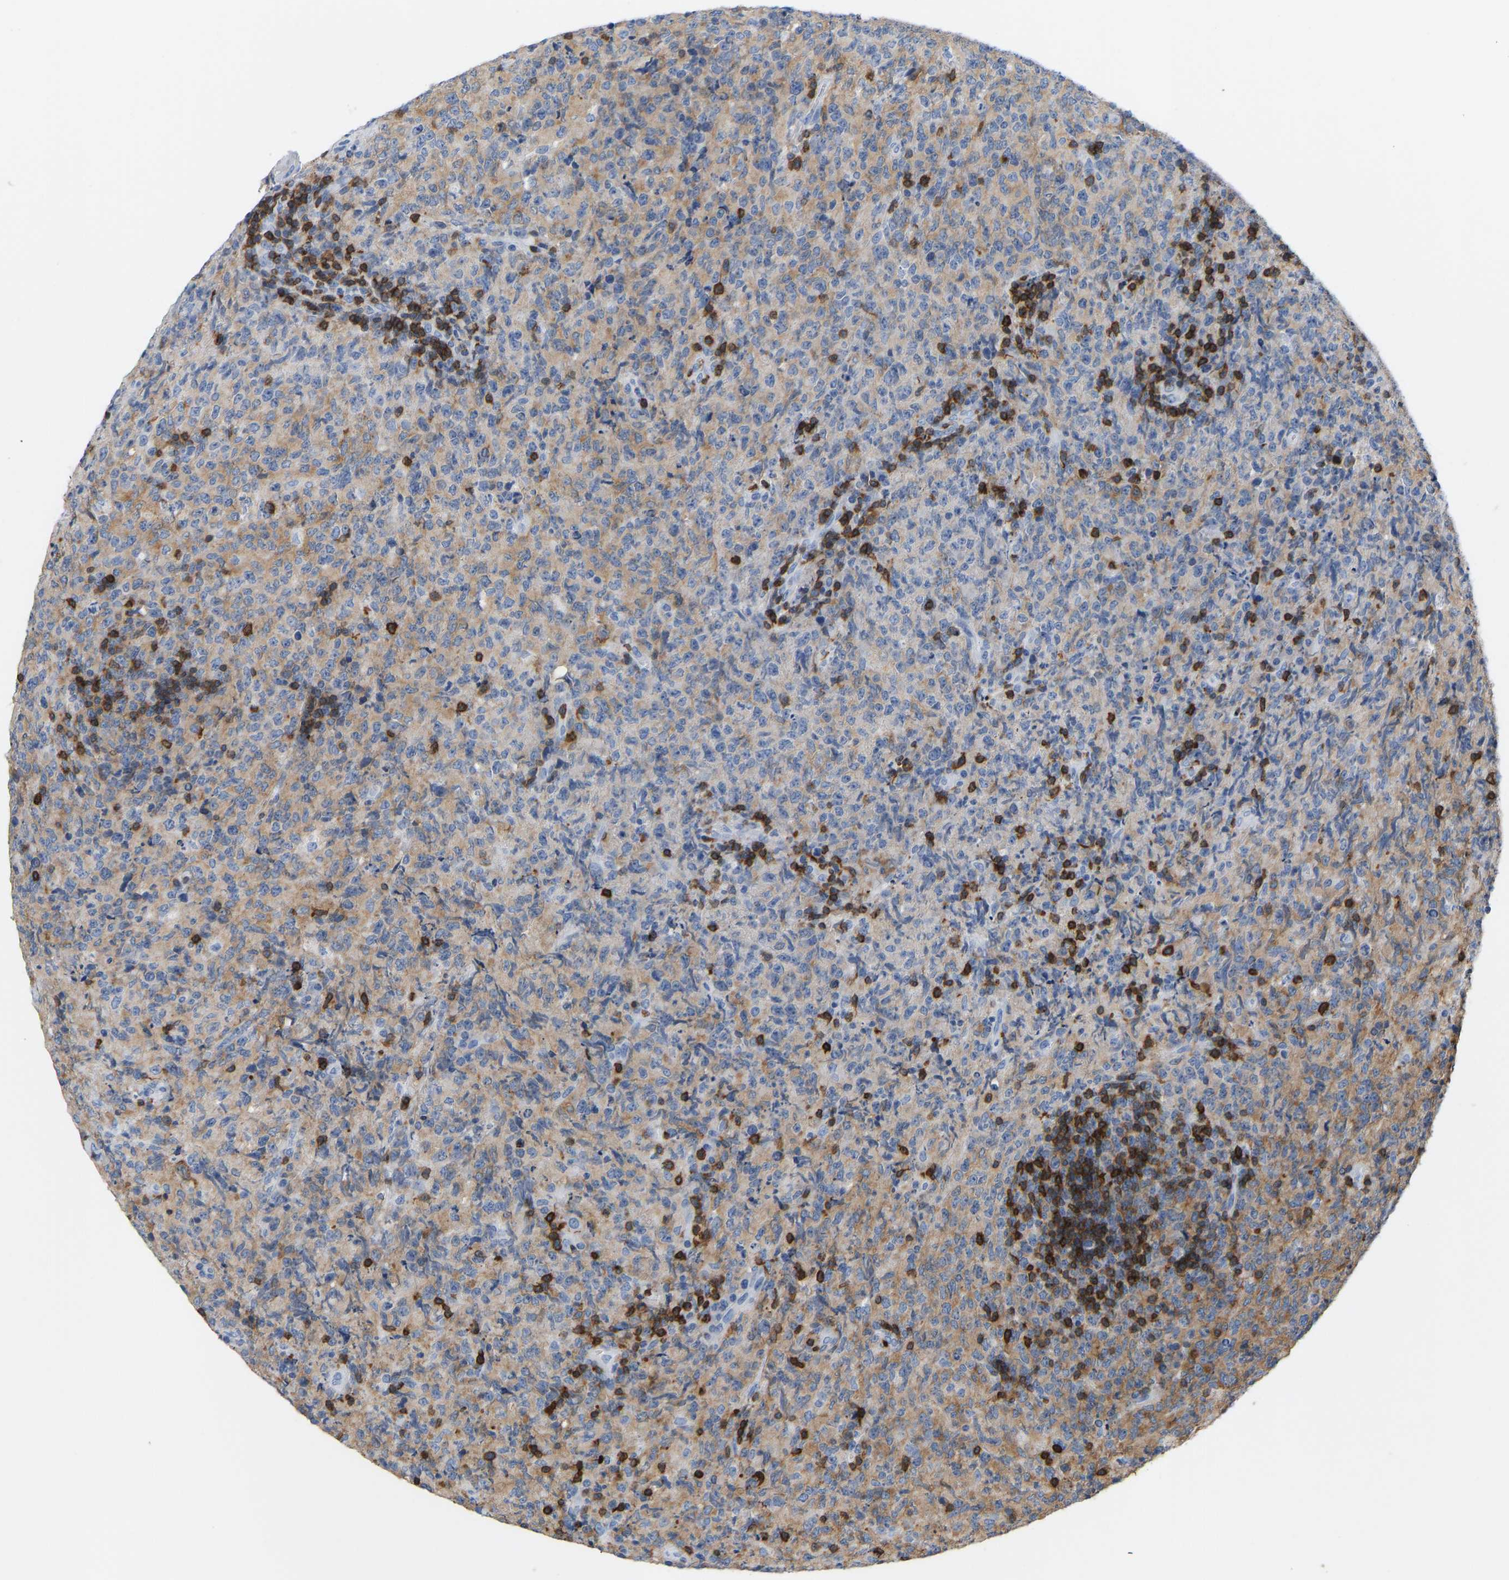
{"staining": {"intensity": "weak", "quantity": "25%-75%", "location": "cytoplasmic/membranous"}, "tissue": "lymphoma", "cell_type": "Tumor cells", "image_type": "cancer", "snomed": [{"axis": "morphology", "description": "Malignant lymphoma, non-Hodgkin's type, High grade"}, {"axis": "topography", "description": "Tonsil"}], "caption": "Tumor cells show low levels of weak cytoplasmic/membranous expression in about 25%-75% of cells in lymphoma. (brown staining indicates protein expression, while blue staining denotes nuclei).", "gene": "EVL", "patient": {"sex": "female", "age": 36}}